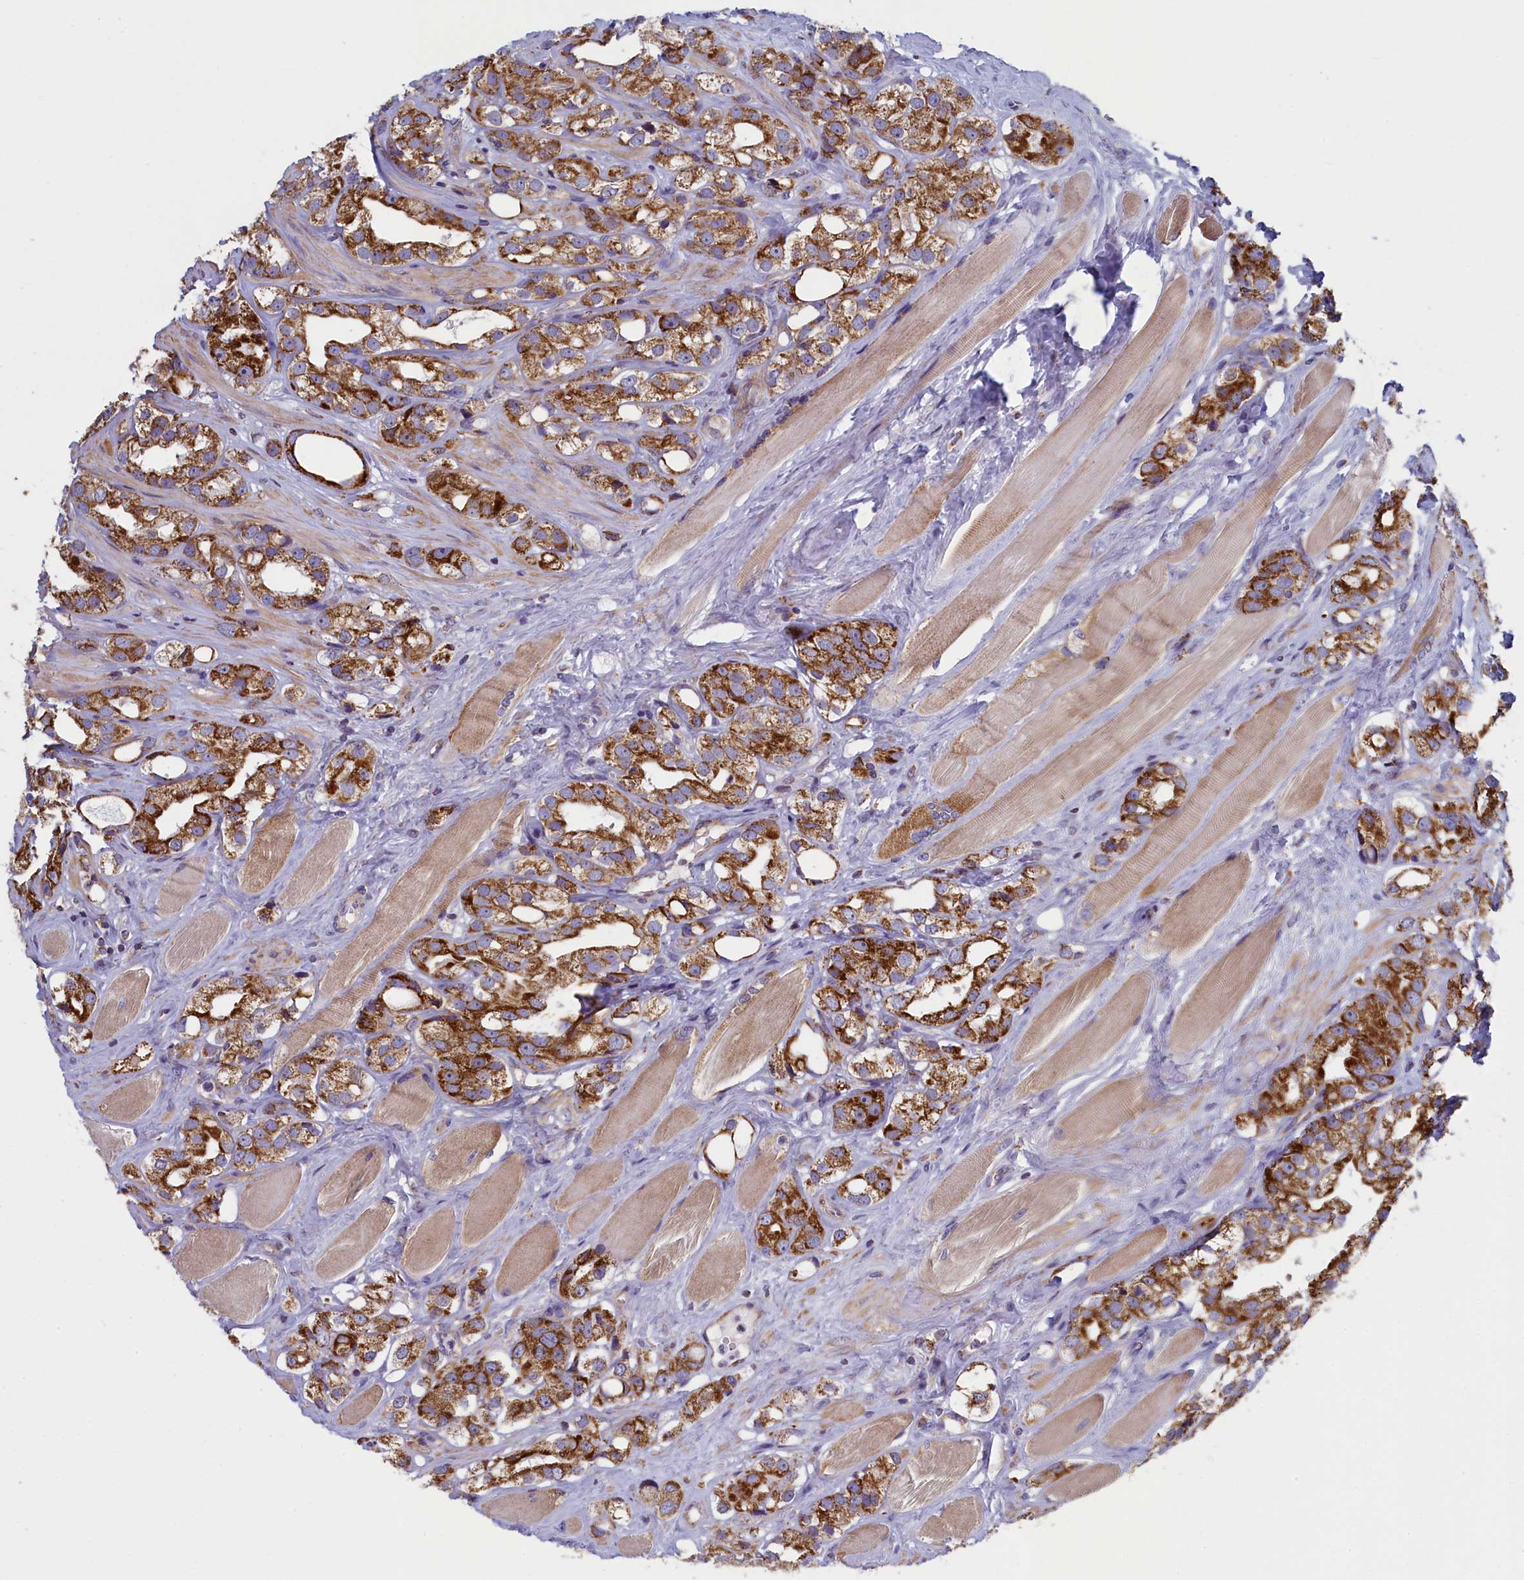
{"staining": {"intensity": "strong", "quantity": ">75%", "location": "cytoplasmic/membranous"}, "tissue": "prostate cancer", "cell_type": "Tumor cells", "image_type": "cancer", "snomed": [{"axis": "morphology", "description": "Adenocarcinoma, NOS"}, {"axis": "topography", "description": "Prostate"}], "caption": "Prostate adenocarcinoma stained with immunohistochemistry (IHC) shows strong cytoplasmic/membranous positivity in approximately >75% of tumor cells.", "gene": "IFT122", "patient": {"sex": "male", "age": 79}}